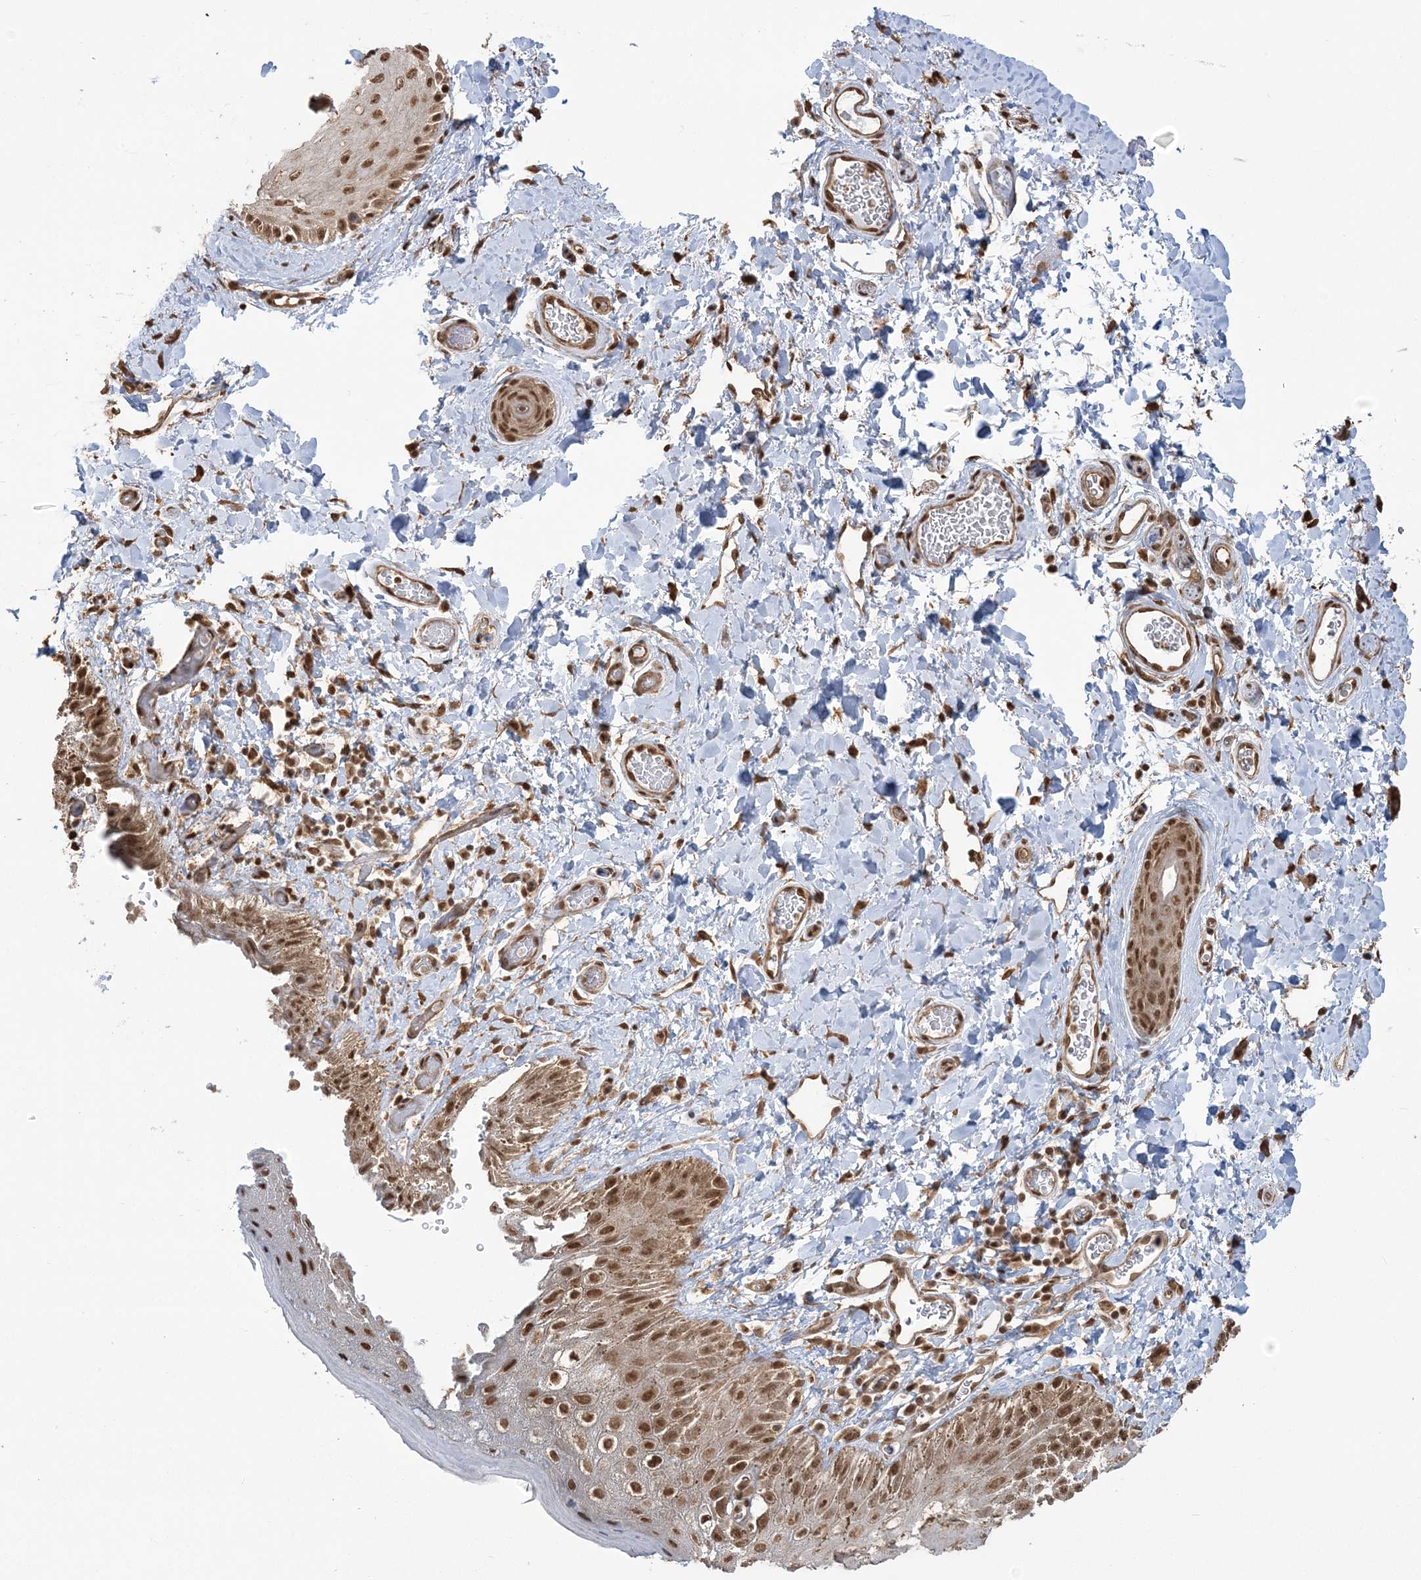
{"staining": {"intensity": "strong", "quantity": ">75%", "location": "nuclear"}, "tissue": "skin", "cell_type": "Epidermal cells", "image_type": "normal", "snomed": [{"axis": "morphology", "description": "Normal tissue, NOS"}, {"axis": "topography", "description": "Anal"}], "caption": "The histopathology image shows a brown stain indicating the presence of a protein in the nuclear of epidermal cells in skin.", "gene": "ZNF839", "patient": {"sex": "male", "age": 44}}